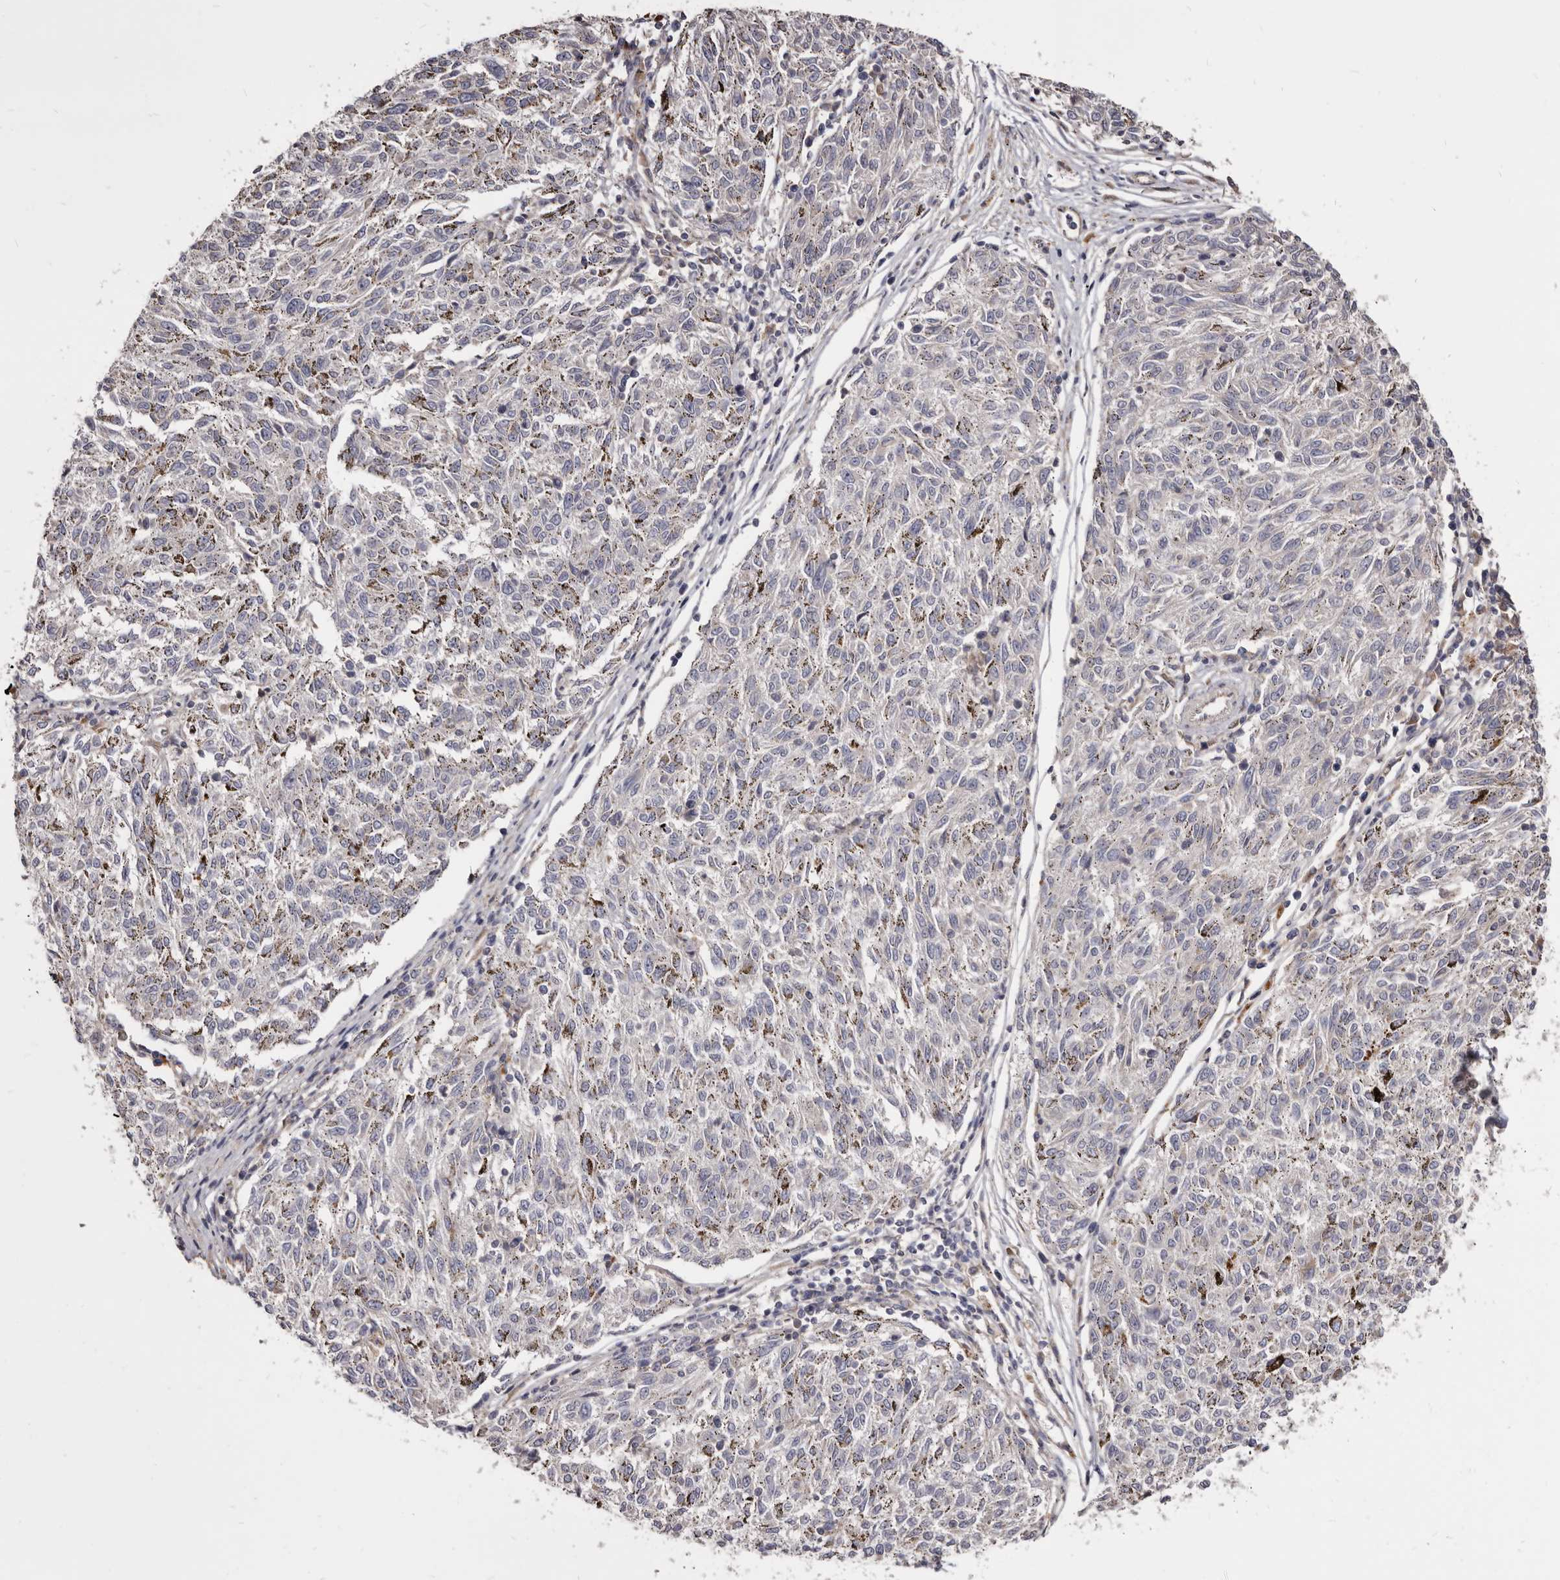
{"staining": {"intensity": "negative", "quantity": "none", "location": "none"}, "tissue": "melanoma", "cell_type": "Tumor cells", "image_type": "cancer", "snomed": [{"axis": "morphology", "description": "Malignant melanoma, NOS"}, {"axis": "topography", "description": "Skin"}], "caption": "Malignant melanoma was stained to show a protein in brown. There is no significant staining in tumor cells. Brightfield microscopy of immunohistochemistry (IHC) stained with DAB (3,3'-diaminobenzidine) (brown) and hematoxylin (blue), captured at high magnification.", "gene": "FAS", "patient": {"sex": "female", "age": 72}}